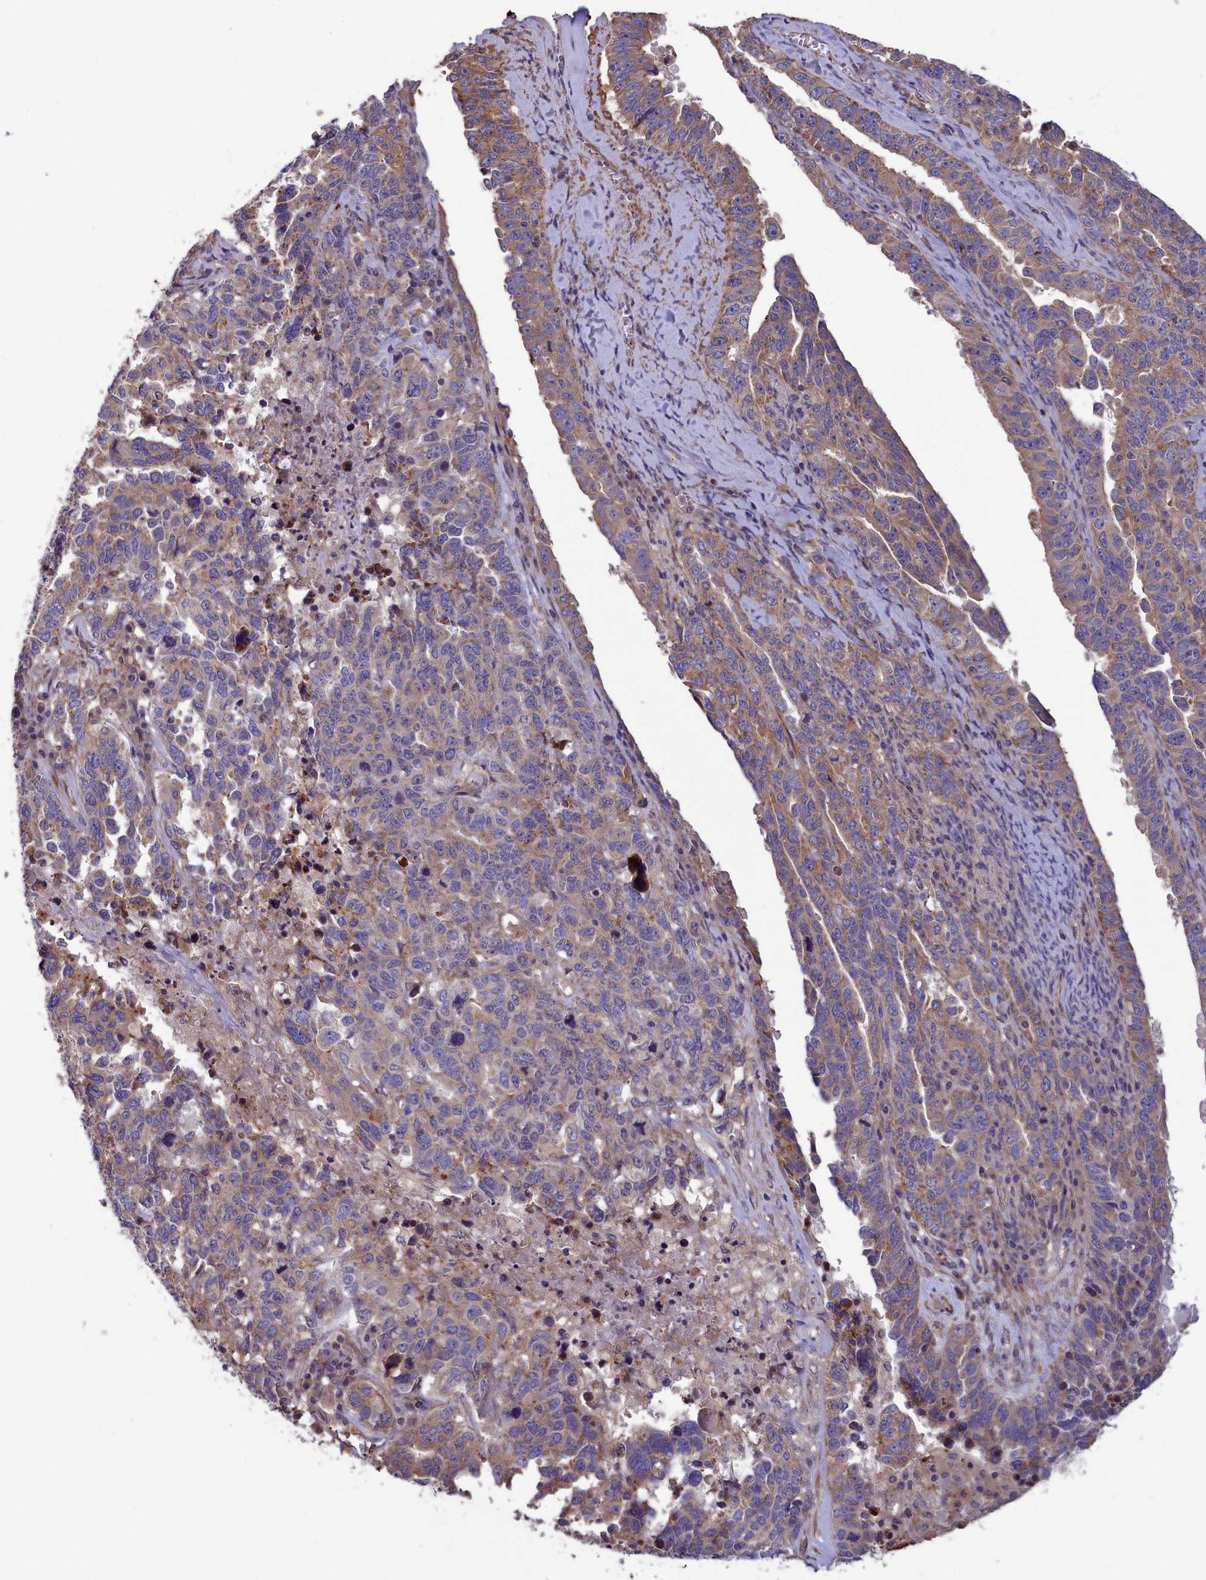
{"staining": {"intensity": "moderate", "quantity": "<25%", "location": "cytoplasmic/membranous"}, "tissue": "ovarian cancer", "cell_type": "Tumor cells", "image_type": "cancer", "snomed": [{"axis": "morphology", "description": "Carcinoma, endometroid"}, {"axis": "topography", "description": "Ovary"}], "caption": "Human ovarian endometroid carcinoma stained for a protein (brown) demonstrates moderate cytoplasmic/membranous positive positivity in approximately <25% of tumor cells.", "gene": "AMDHD2", "patient": {"sex": "female", "age": 62}}